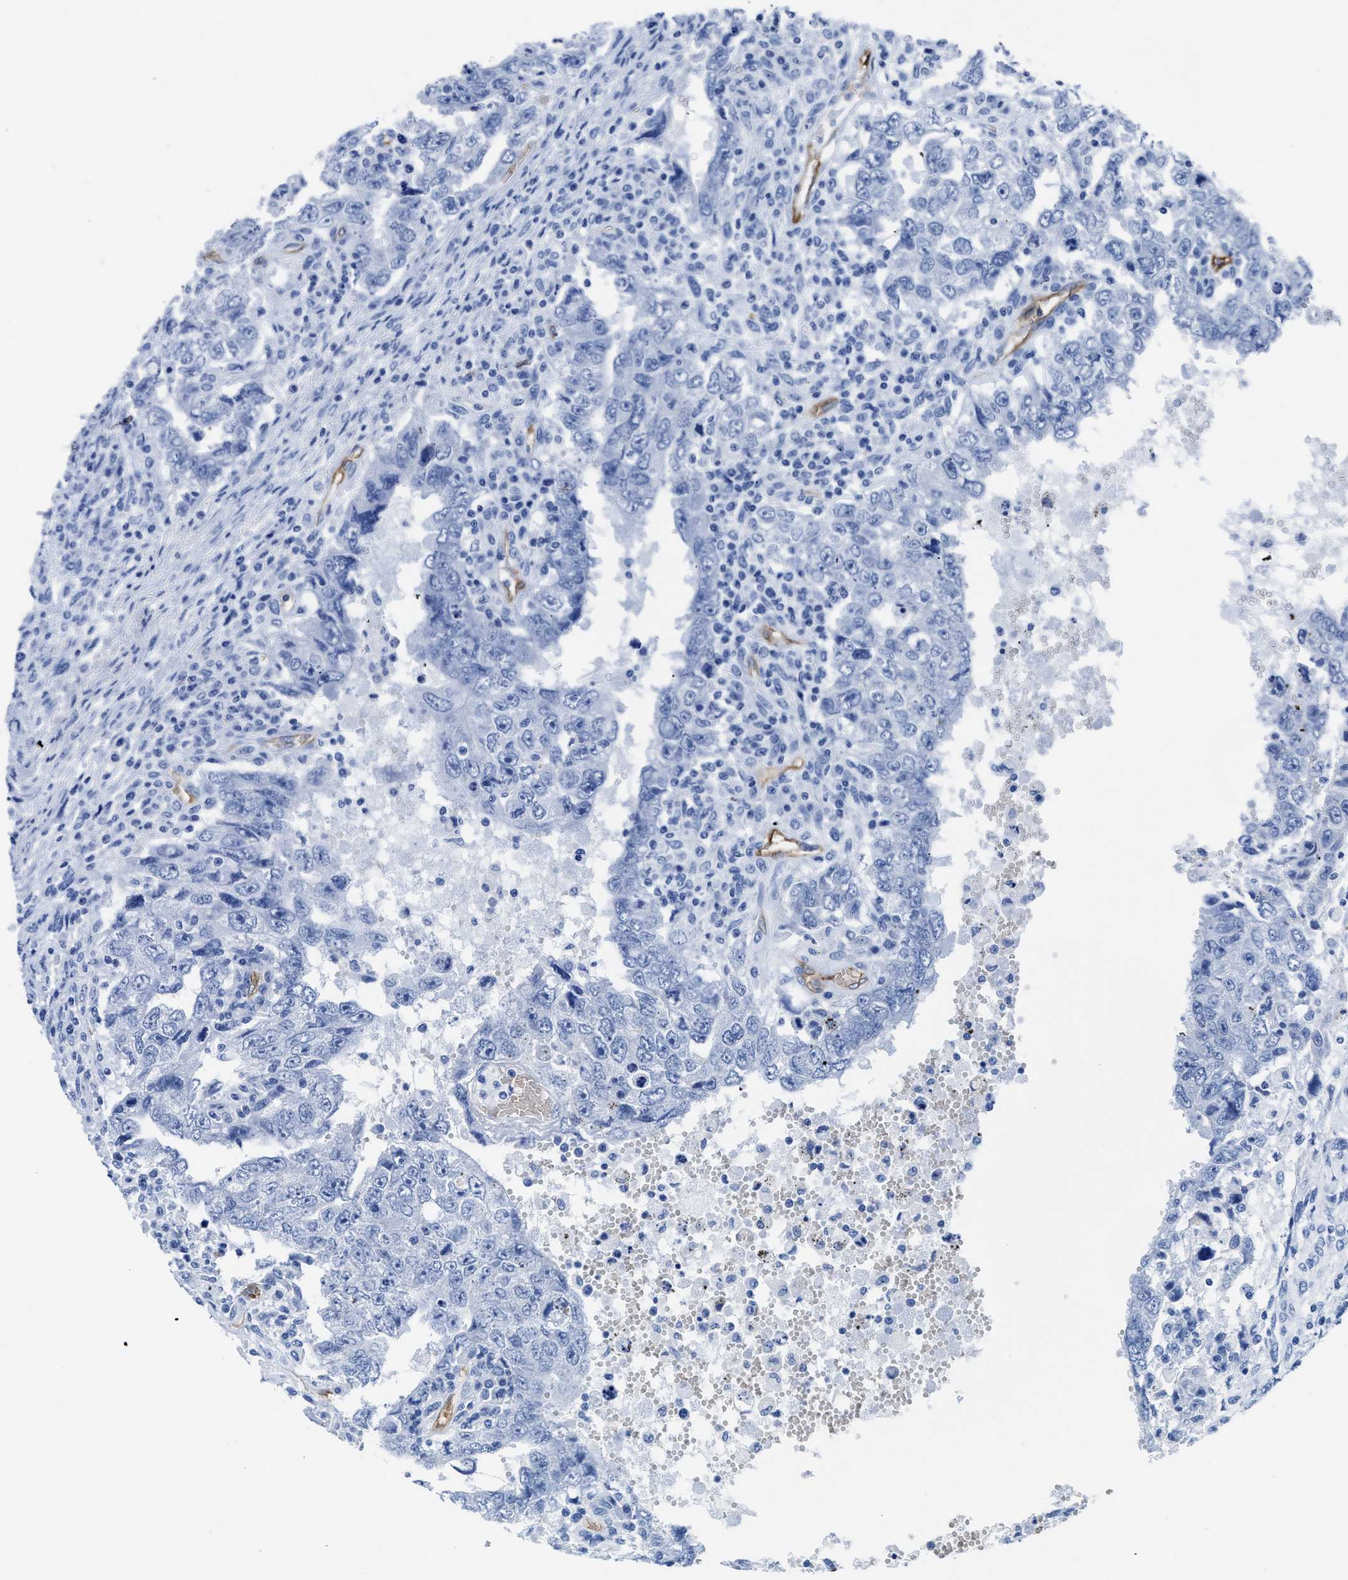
{"staining": {"intensity": "negative", "quantity": "none", "location": "none"}, "tissue": "testis cancer", "cell_type": "Tumor cells", "image_type": "cancer", "snomed": [{"axis": "morphology", "description": "Carcinoma, Embryonal, NOS"}, {"axis": "topography", "description": "Testis"}], "caption": "Testis embryonal carcinoma was stained to show a protein in brown. There is no significant staining in tumor cells.", "gene": "AQP1", "patient": {"sex": "male", "age": 26}}